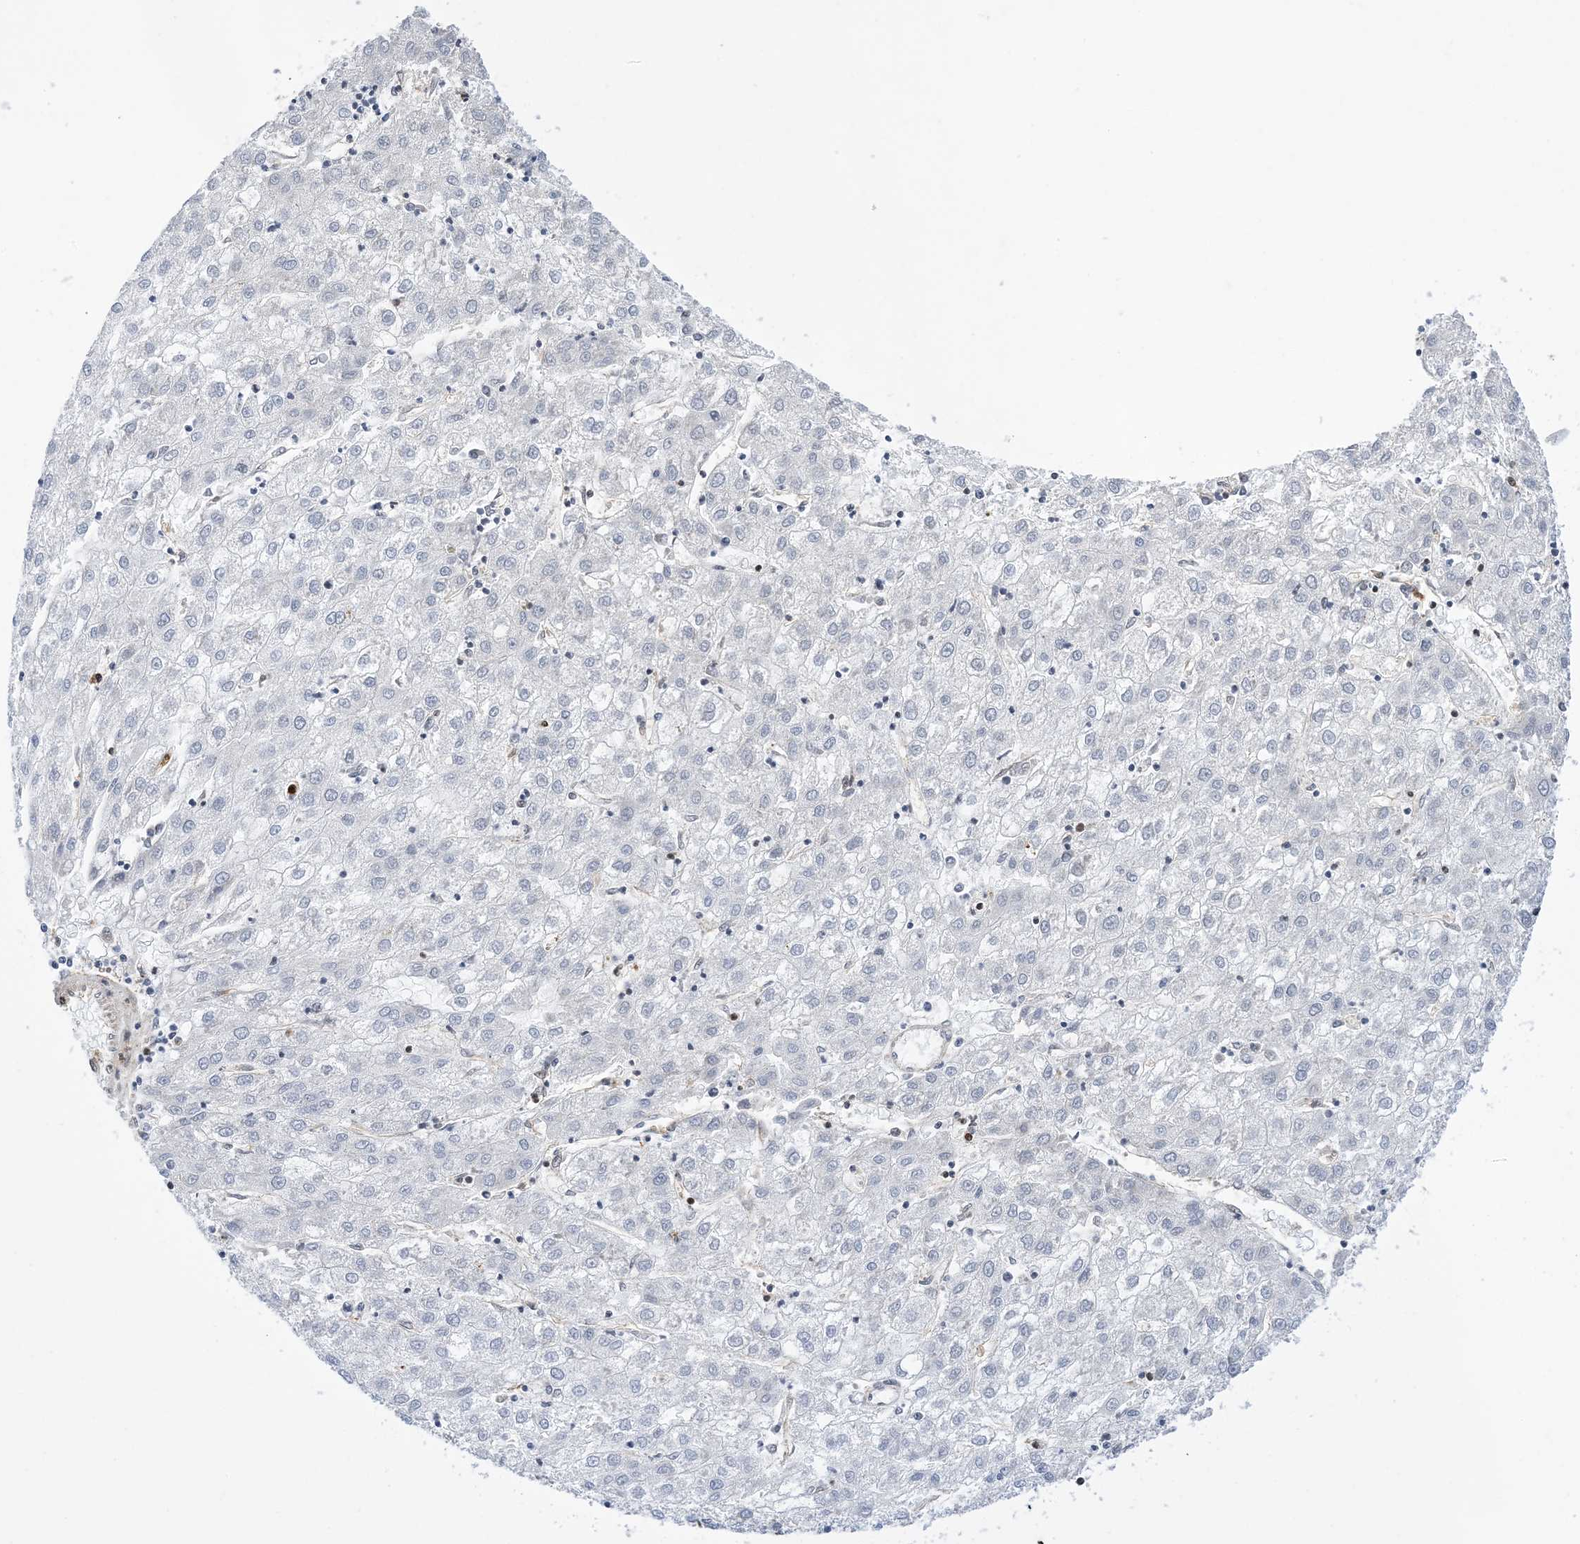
{"staining": {"intensity": "negative", "quantity": "none", "location": "none"}, "tissue": "liver cancer", "cell_type": "Tumor cells", "image_type": "cancer", "snomed": [{"axis": "morphology", "description": "Carcinoma, Hepatocellular, NOS"}, {"axis": "topography", "description": "Liver"}], "caption": "Protein analysis of hepatocellular carcinoma (liver) displays no significant staining in tumor cells.", "gene": "ANXA1", "patient": {"sex": "male", "age": 72}}